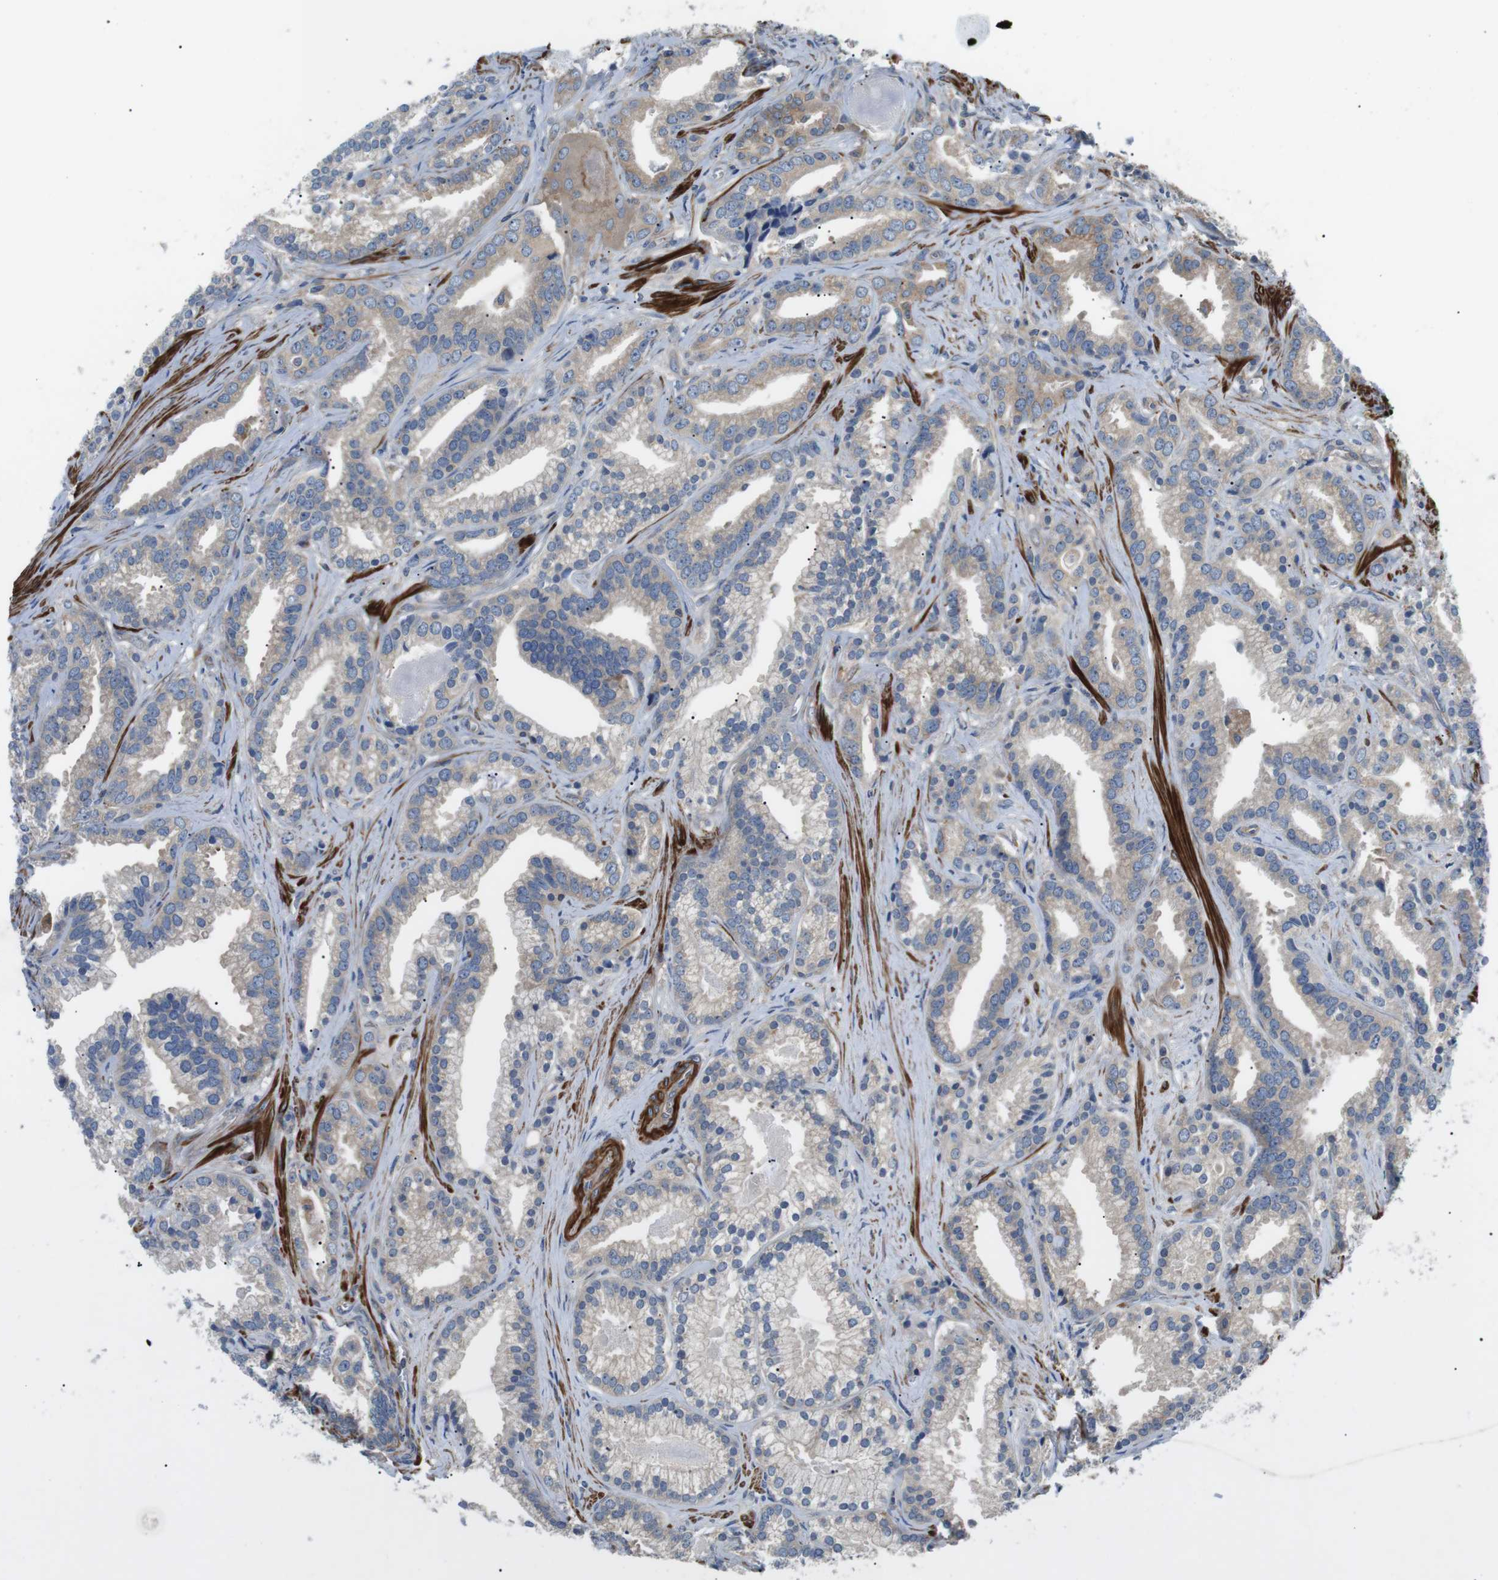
{"staining": {"intensity": "weak", "quantity": "25%-75%", "location": "cytoplasmic/membranous"}, "tissue": "prostate cancer", "cell_type": "Tumor cells", "image_type": "cancer", "snomed": [{"axis": "morphology", "description": "Adenocarcinoma, Low grade"}, {"axis": "topography", "description": "Prostate"}], "caption": "Immunohistochemical staining of prostate adenocarcinoma (low-grade) reveals low levels of weak cytoplasmic/membranous staining in about 25%-75% of tumor cells. The staining was performed using DAB (3,3'-diaminobenzidine) to visualize the protein expression in brown, while the nuclei were stained in blue with hematoxylin (Magnification: 20x).", "gene": "DIPK1A", "patient": {"sex": "male", "age": 59}}